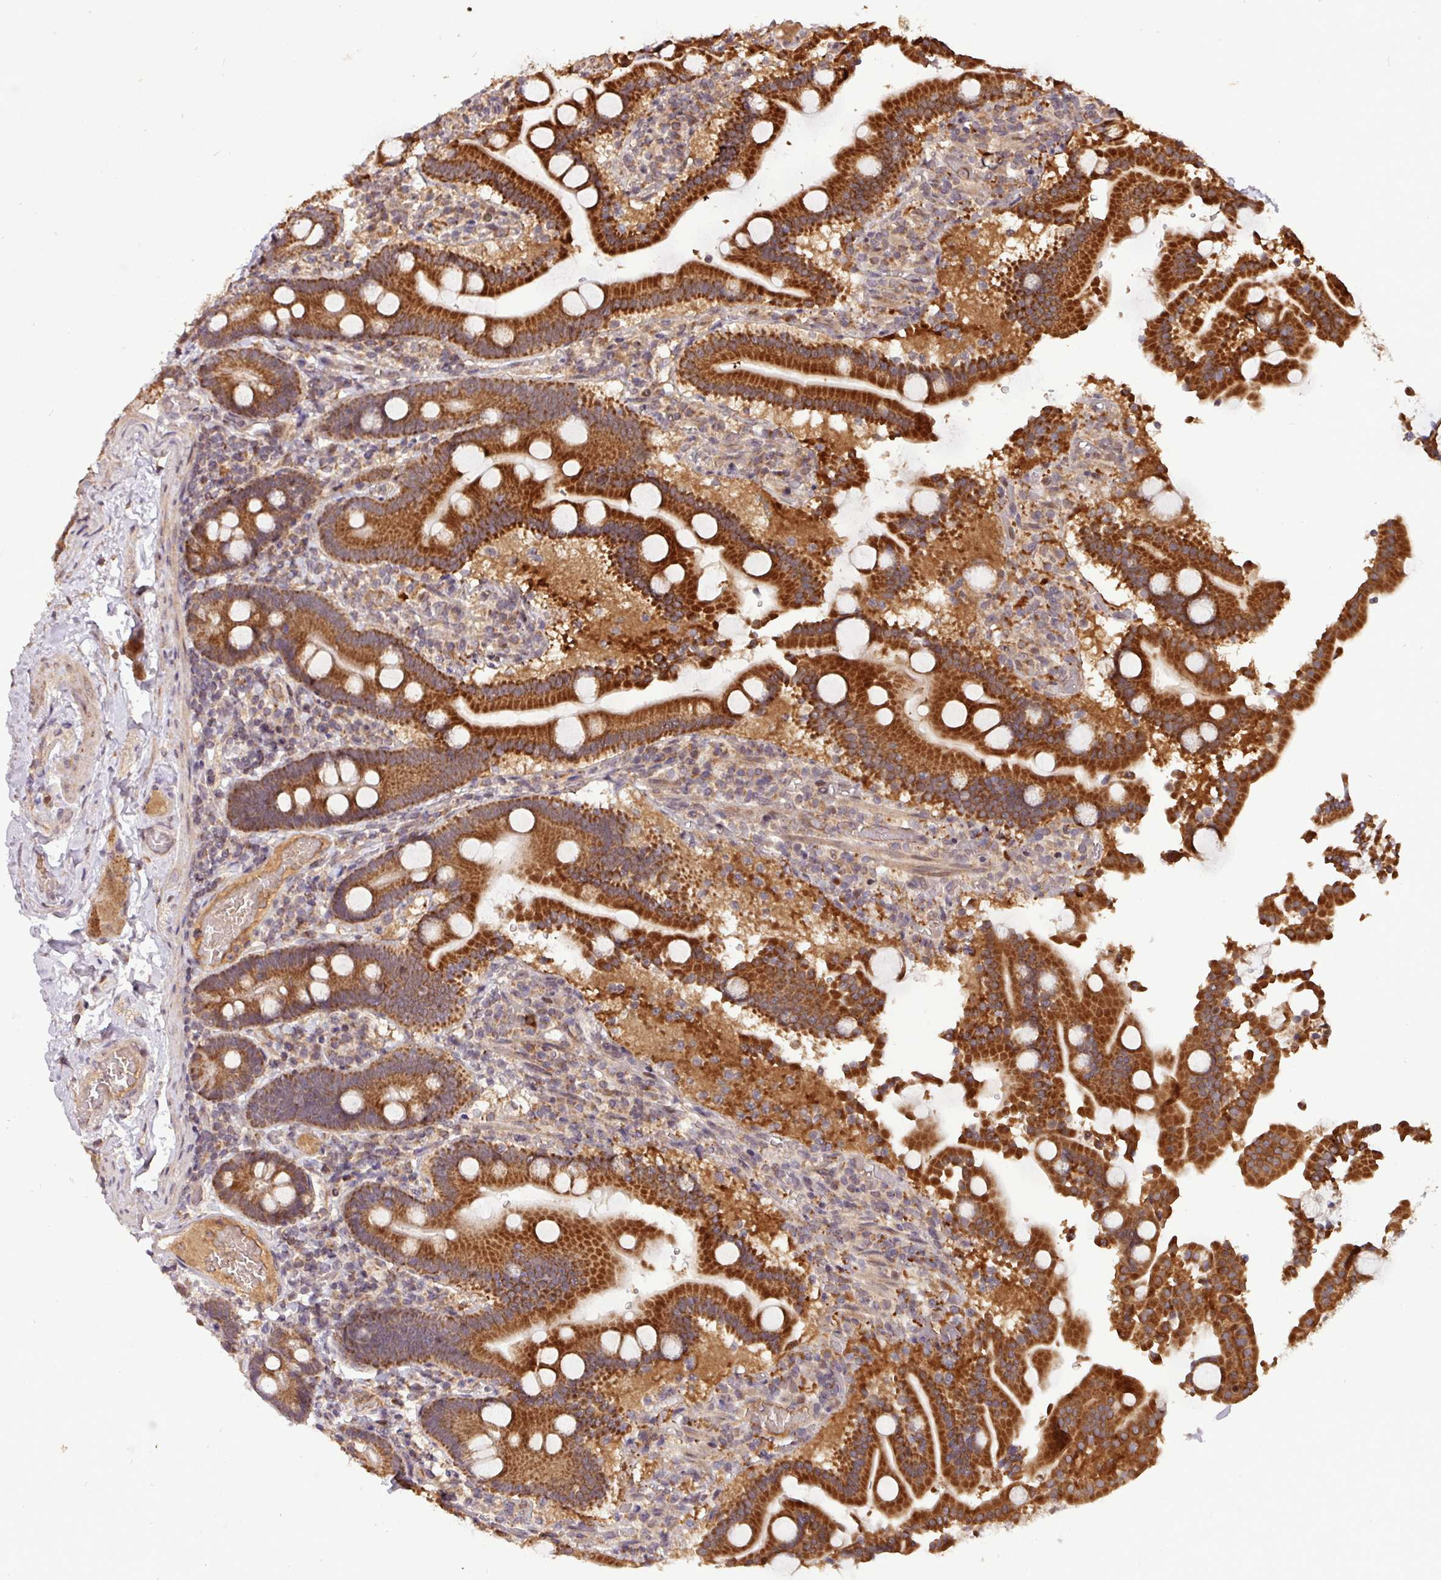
{"staining": {"intensity": "strong", "quantity": ">75%", "location": "cytoplasmic/membranous"}, "tissue": "duodenum", "cell_type": "Glandular cells", "image_type": "normal", "snomed": [{"axis": "morphology", "description": "Normal tissue, NOS"}, {"axis": "topography", "description": "Duodenum"}], "caption": "This photomicrograph reveals immunohistochemistry staining of normal human duodenum, with high strong cytoplasmic/membranous positivity in about >75% of glandular cells.", "gene": "YPEL1", "patient": {"sex": "male", "age": 55}}